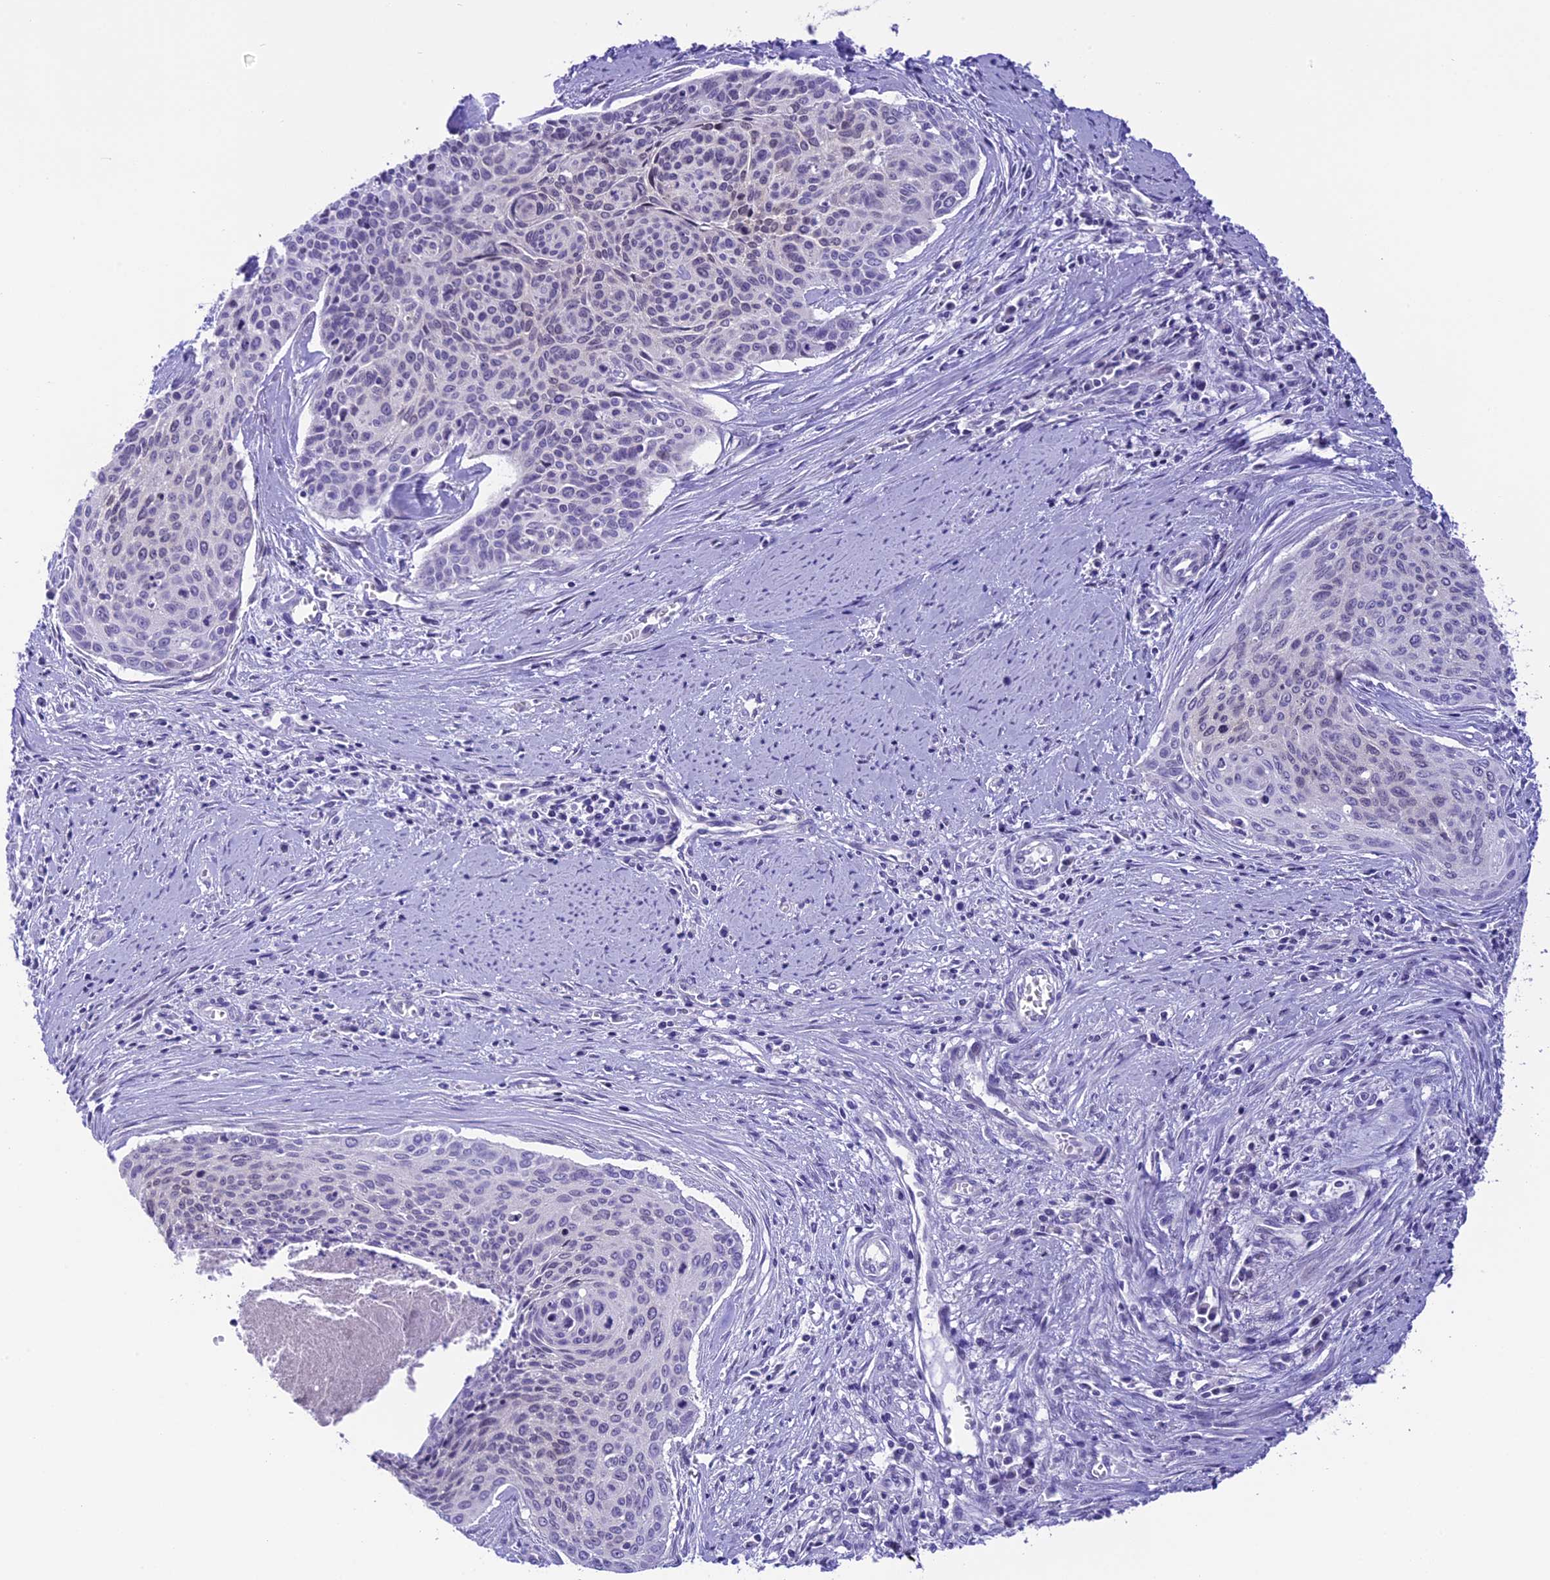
{"staining": {"intensity": "negative", "quantity": "none", "location": "none"}, "tissue": "cervical cancer", "cell_type": "Tumor cells", "image_type": "cancer", "snomed": [{"axis": "morphology", "description": "Squamous cell carcinoma, NOS"}, {"axis": "topography", "description": "Cervix"}], "caption": "Human cervical squamous cell carcinoma stained for a protein using immunohistochemistry displays no expression in tumor cells.", "gene": "PRR15", "patient": {"sex": "female", "age": 55}}